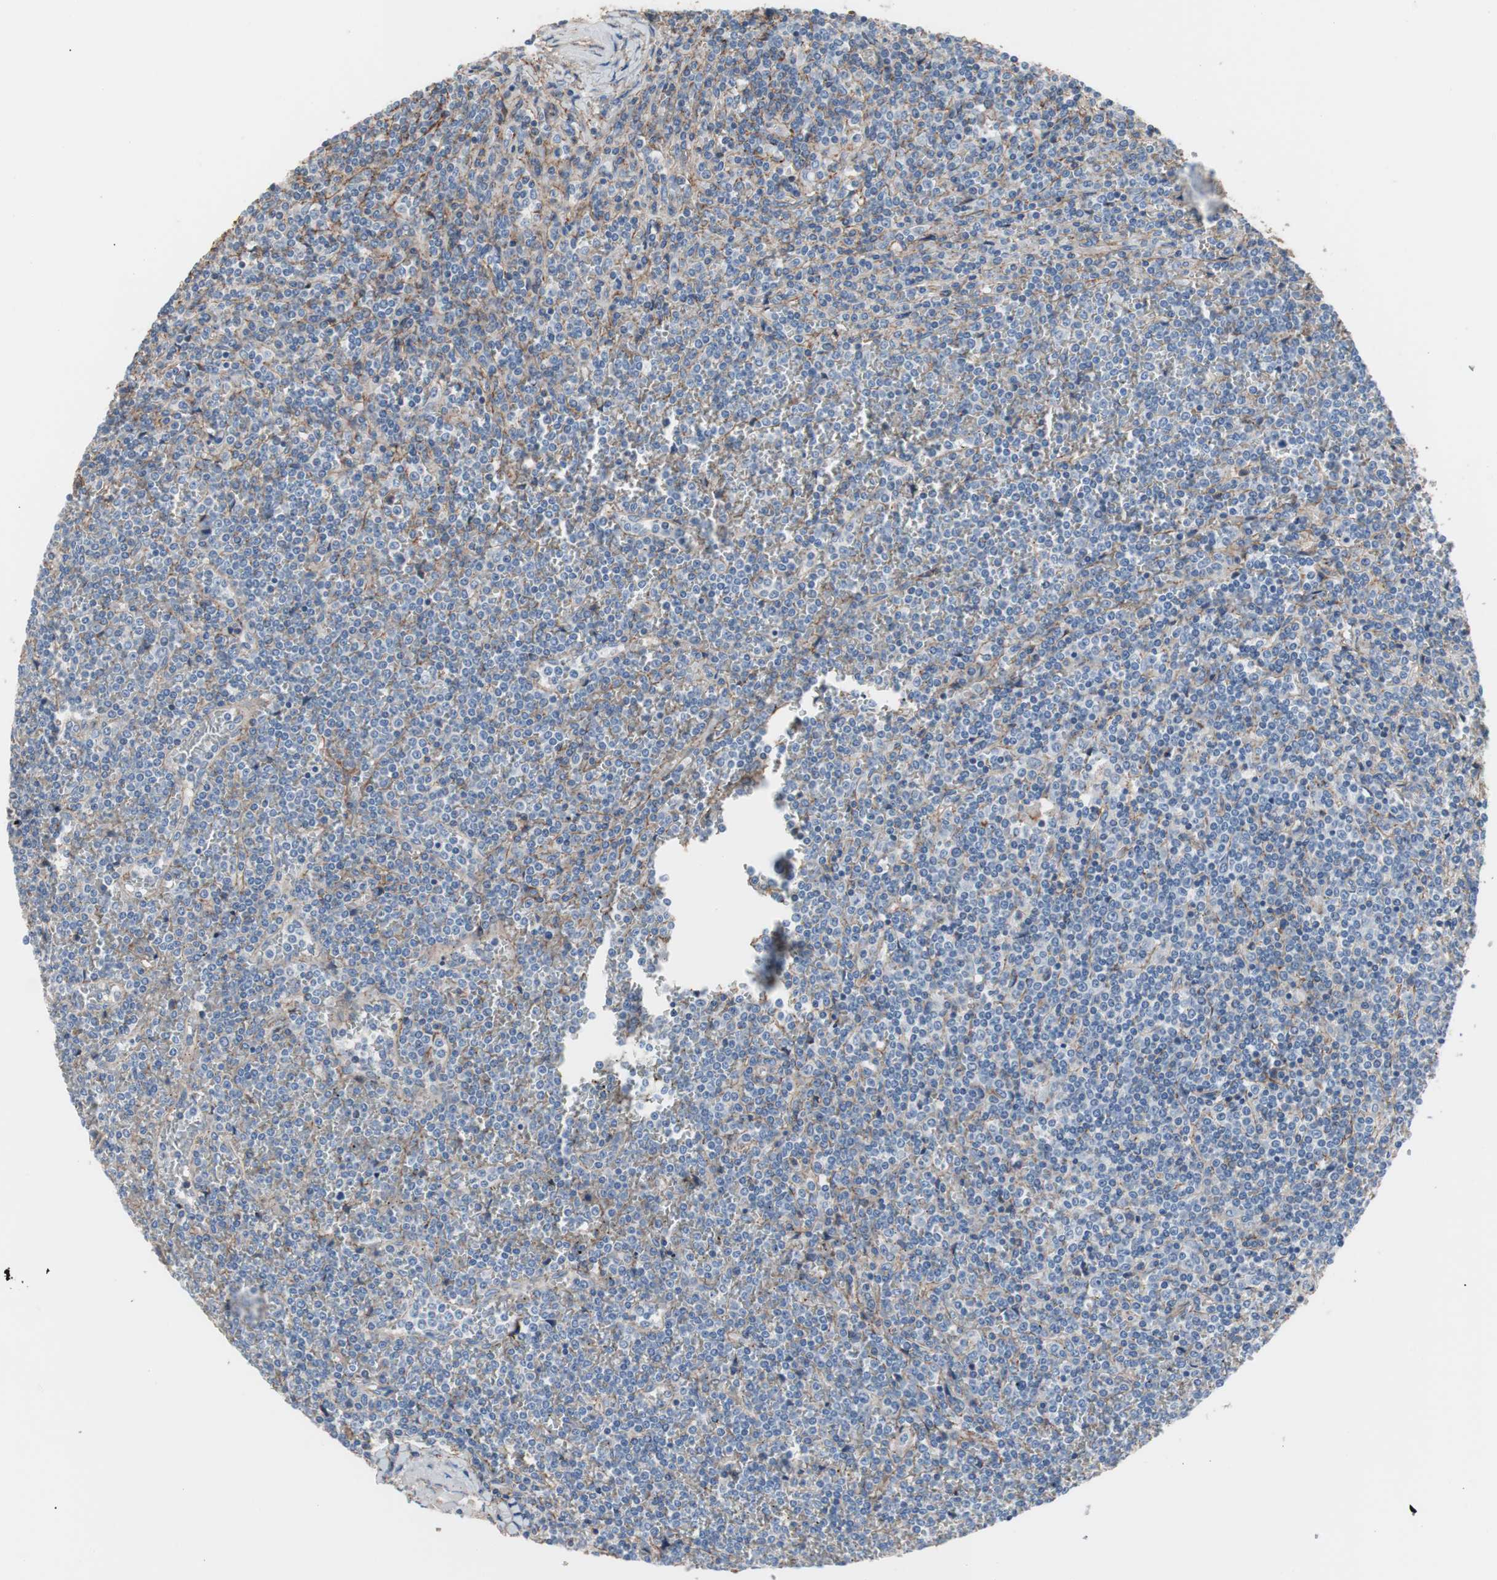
{"staining": {"intensity": "negative", "quantity": "none", "location": "none"}, "tissue": "lymphoma", "cell_type": "Tumor cells", "image_type": "cancer", "snomed": [{"axis": "morphology", "description": "Malignant lymphoma, non-Hodgkin's type, Low grade"}, {"axis": "topography", "description": "Spleen"}], "caption": "Tumor cells show no significant protein staining in lymphoma. Nuclei are stained in blue.", "gene": "CD81", "patient": {"sex": "female", "age": 19}}